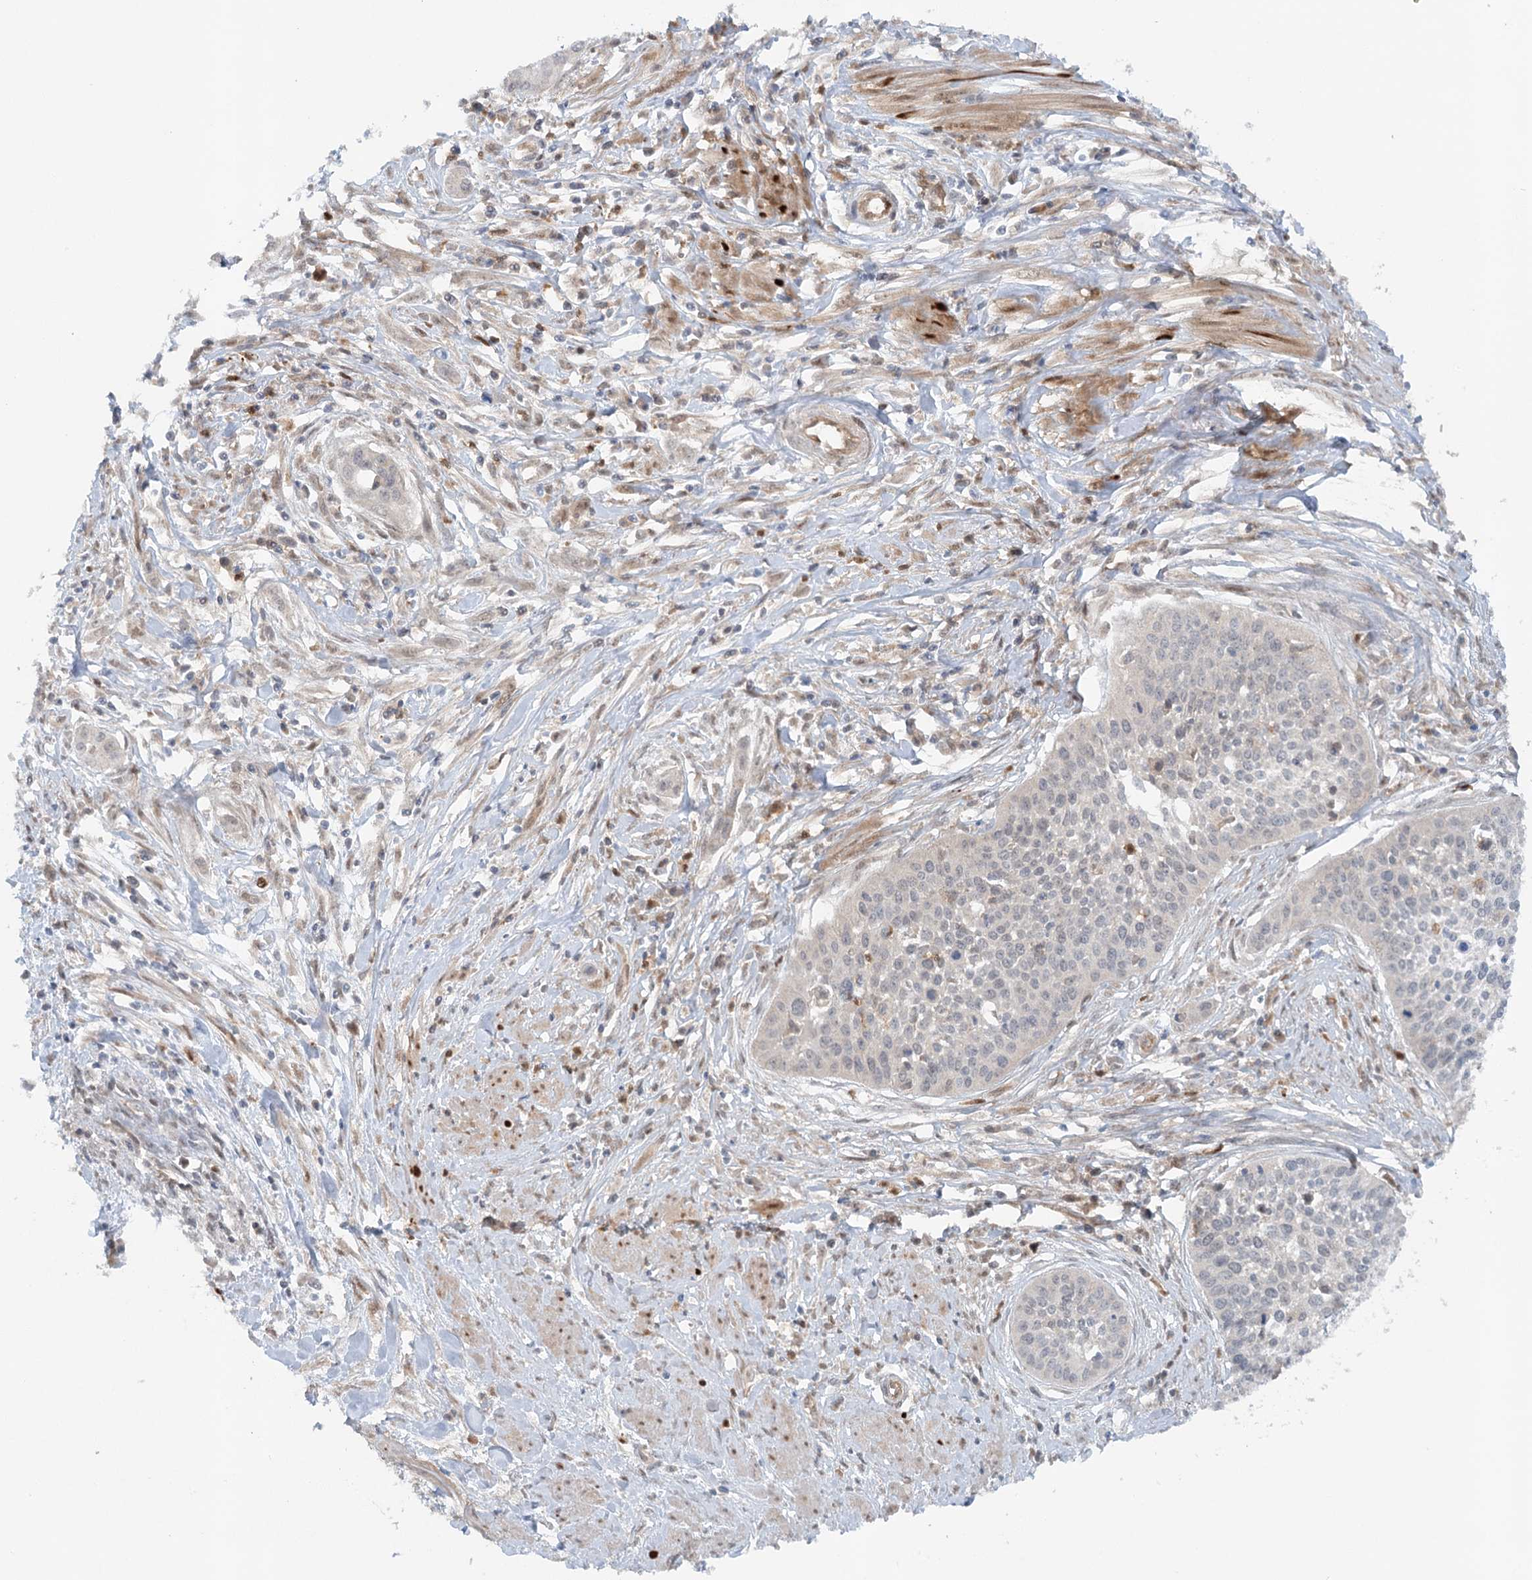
{"staining": {"intensity": "weak", "quantity": "<25%", "location": "cytoplasmic/membranous"}, "tissue": "cervical cancer", "cell_type": "Tumor cells", "image_type": "cancer", "snomed": [{"axis": "morphology", "description": "Squamous cell carcinoma, NOS"}, {"axis": "topography", "description": "Cervix"}], "caption": "This is an immunohistochemistry histopathology image of squamous cell carcinoma (cervical). There is no staining in tumor cells.", "gene": "GBE1", "patient": {"sex": "female", "age": 34}}